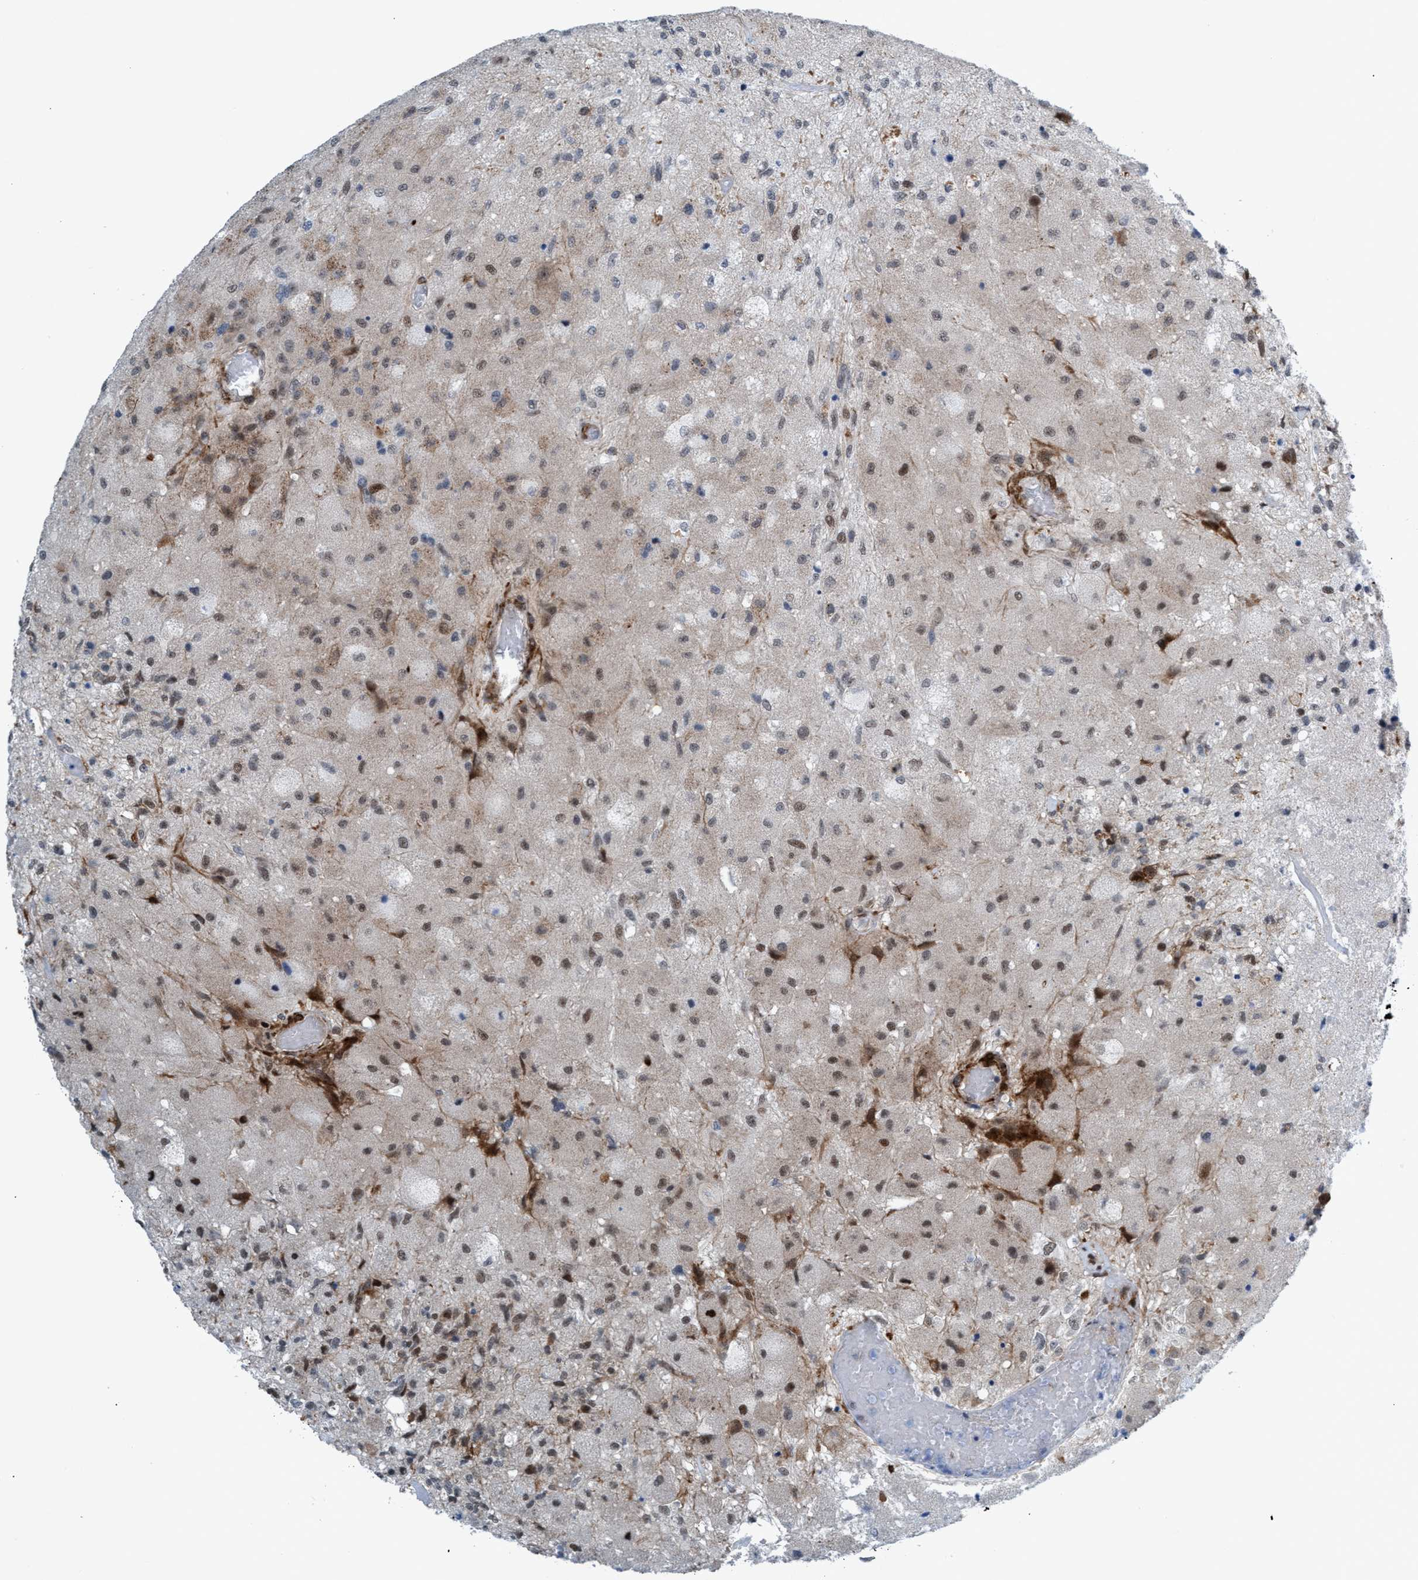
{"staining": {"intensity": "weak", "quantity": "25%-75%", "location": "cytoplasmic/membranous,nuclear"}, "tissue": "glioma", "cell_type": "Tumor cells", "image_type": "cancer", "snomed": [{"axis": "morphology", "description": "Normal tissue, NOS"}, {"axis": "morphology", "description": "Glioma, malignant, High grade"}, {"axis": "topography", "description": "Cerebral cortex"}], "caption": "This is a photomicrograph of IHC staining of glioma, which shows weak positivity in the cytoplasmic/membranous and nuclear of tumor cells.", "gene": "CWC27", "patient": {"sex": "male", "age": 77}}